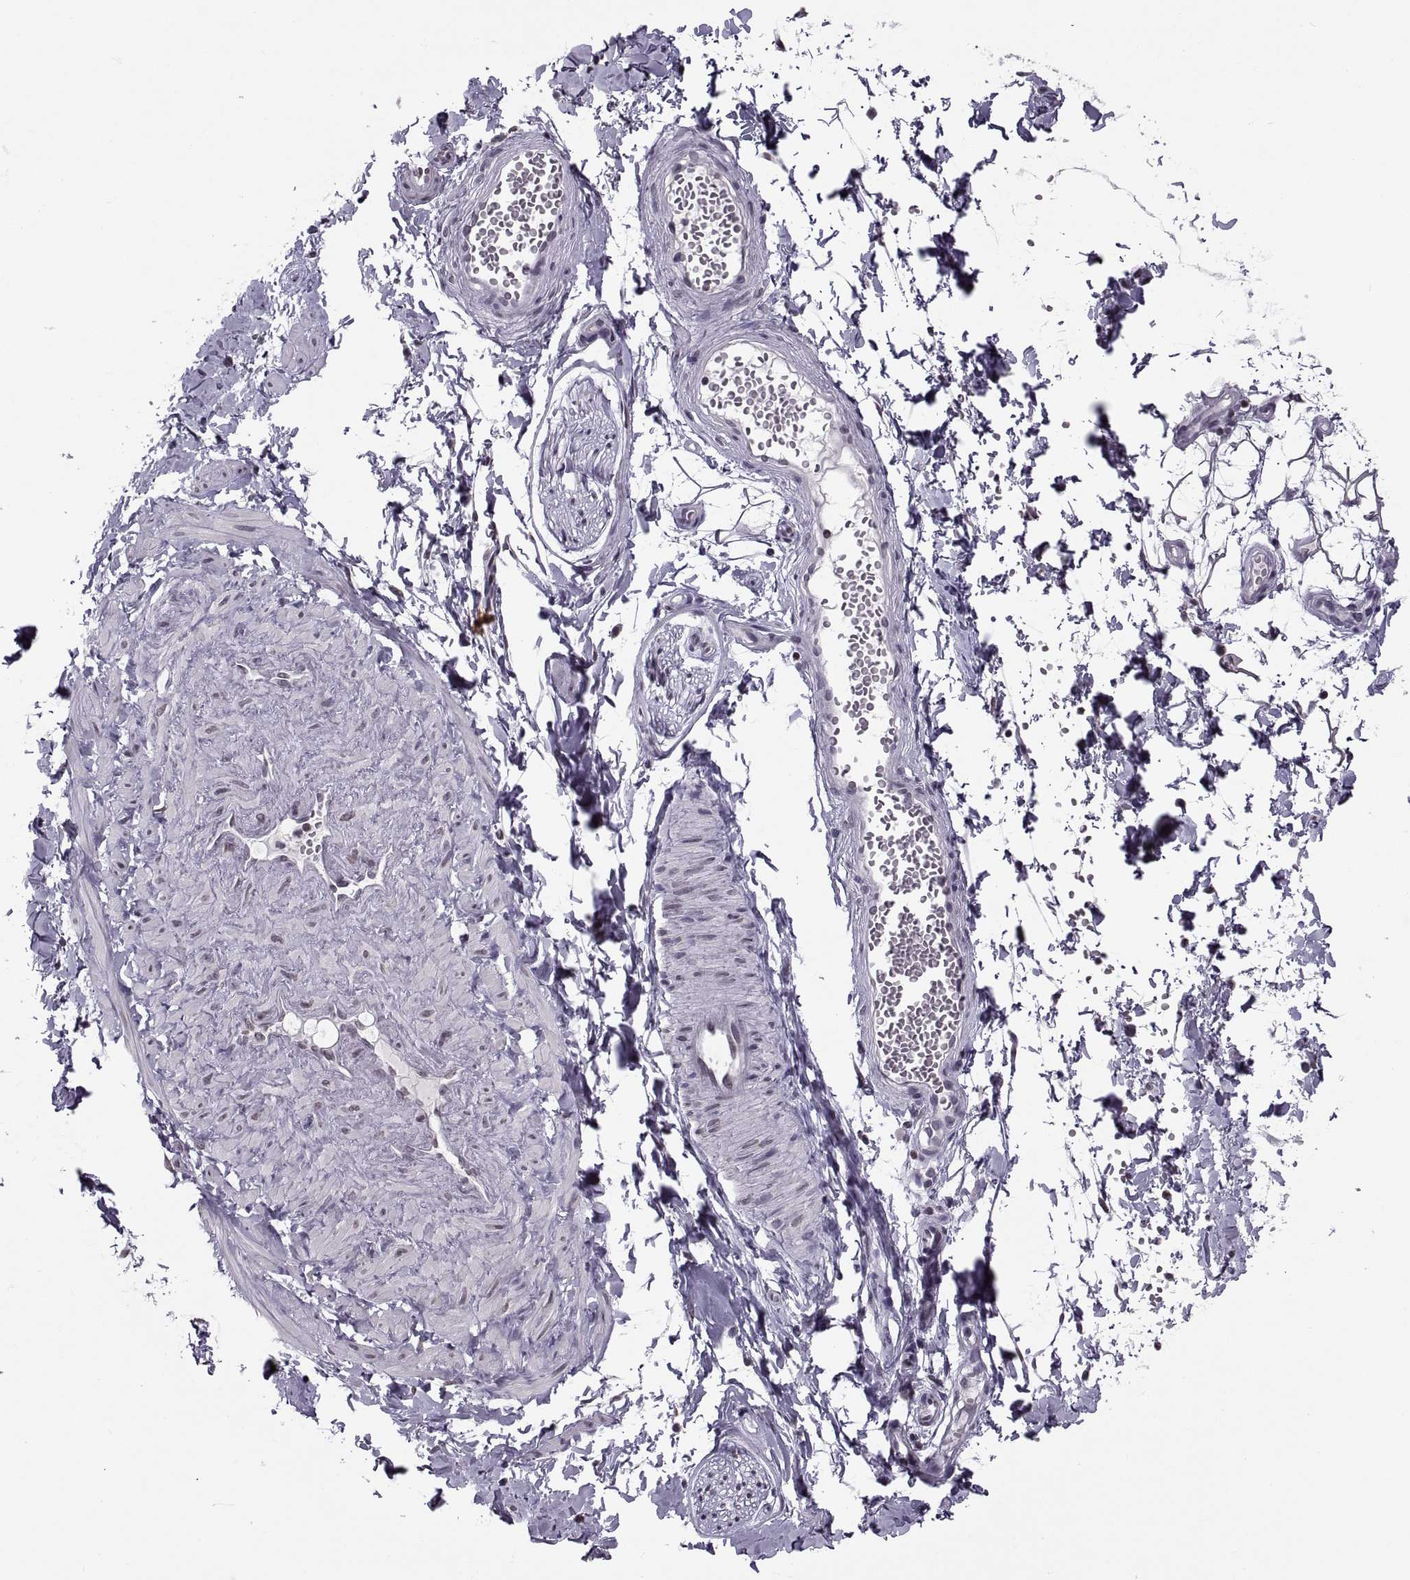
{"staining": {"intensity": "negative", "quantity": "none", "location": "none"}, "tissue": "adipose tissue", "cell_type": "Adipocytes", "image_type": "normal", "snomed": [{"axis": "morphology", "description": "Normal tissue, NOS"}, {"axis": "topography", "description": "Smooth muscle"}, {"axis": "topography", "description": "Peripheral nerve tissue"}], "caption": "Immunohistochemistry (IHC) micrograph of benign adipose tissue stained for a protein (brown), which demonstrates no expression in adipocytes. (Immunohistochemistry (IHC), brightfield microscopy, high magnification).", "gene": "H1", "patient": {"sex": "male", "age": 22}}